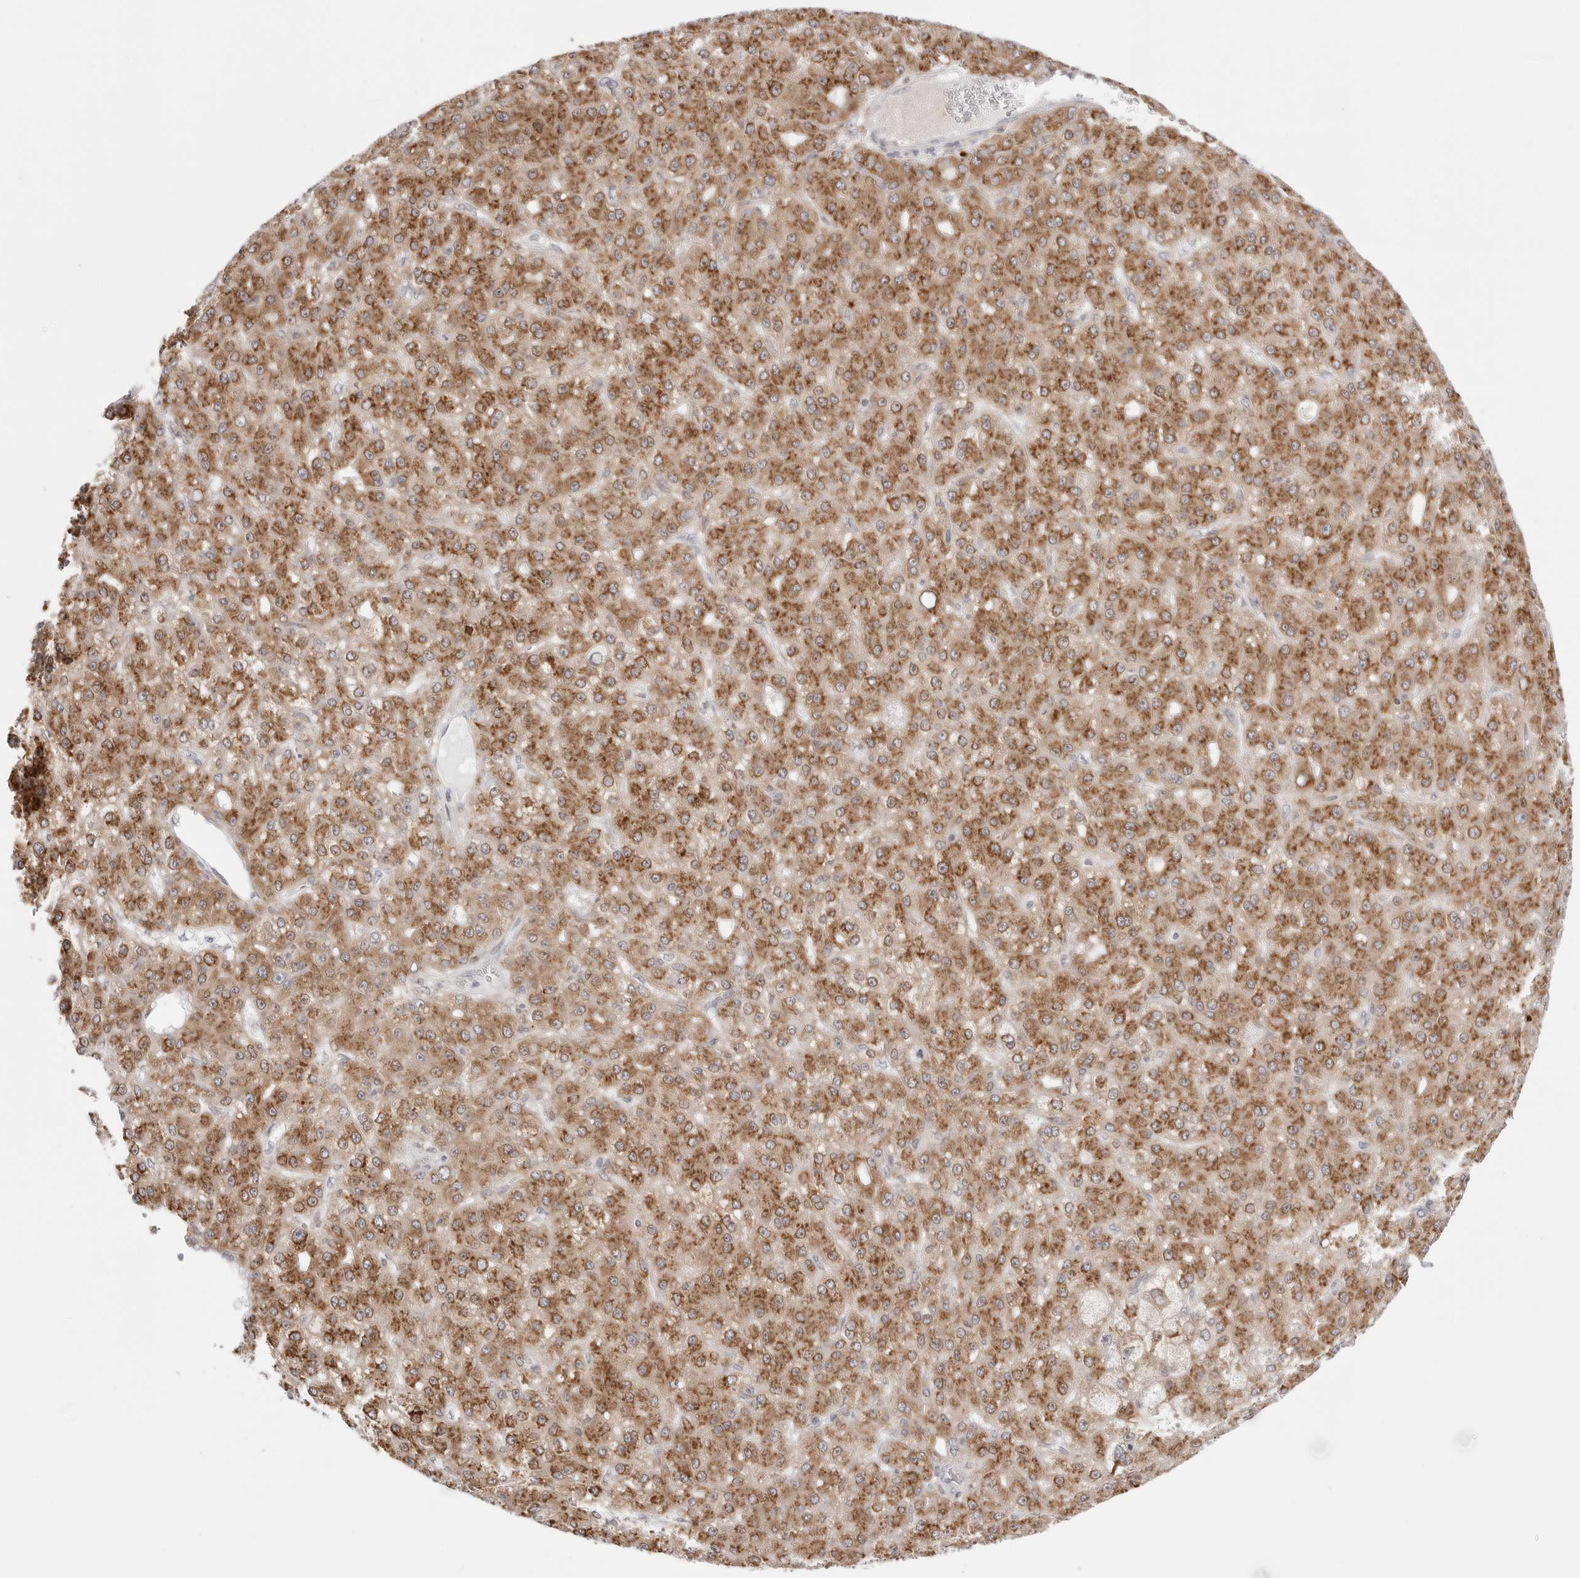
{"staining": {"intensity": "moderate", "quantity": ">75%", "location": "cytoplasmic/membranous"}, "tissue": "liver cancer", "cell_type": "Tumor cells", "image_type": "cancer", "snomed": [{"axis": "morphology", "description": "Carcinoma, Hepatocellular, NOS"}, {"axis": "topography", "description": "Liver"}], "caption": "IHC micrograph of neoplastic tissue: liver cancer (hepatocellular carcinoma) stained using immunohistochemistry shows medium levels of moderate protein expression localized specifically in the cytoplasmic/membranous of tumor cells, appearing as a cytoplasmic/membranous brown color.", "gene": "RPN1", "patient": {"sex": "male", "age": 67}}